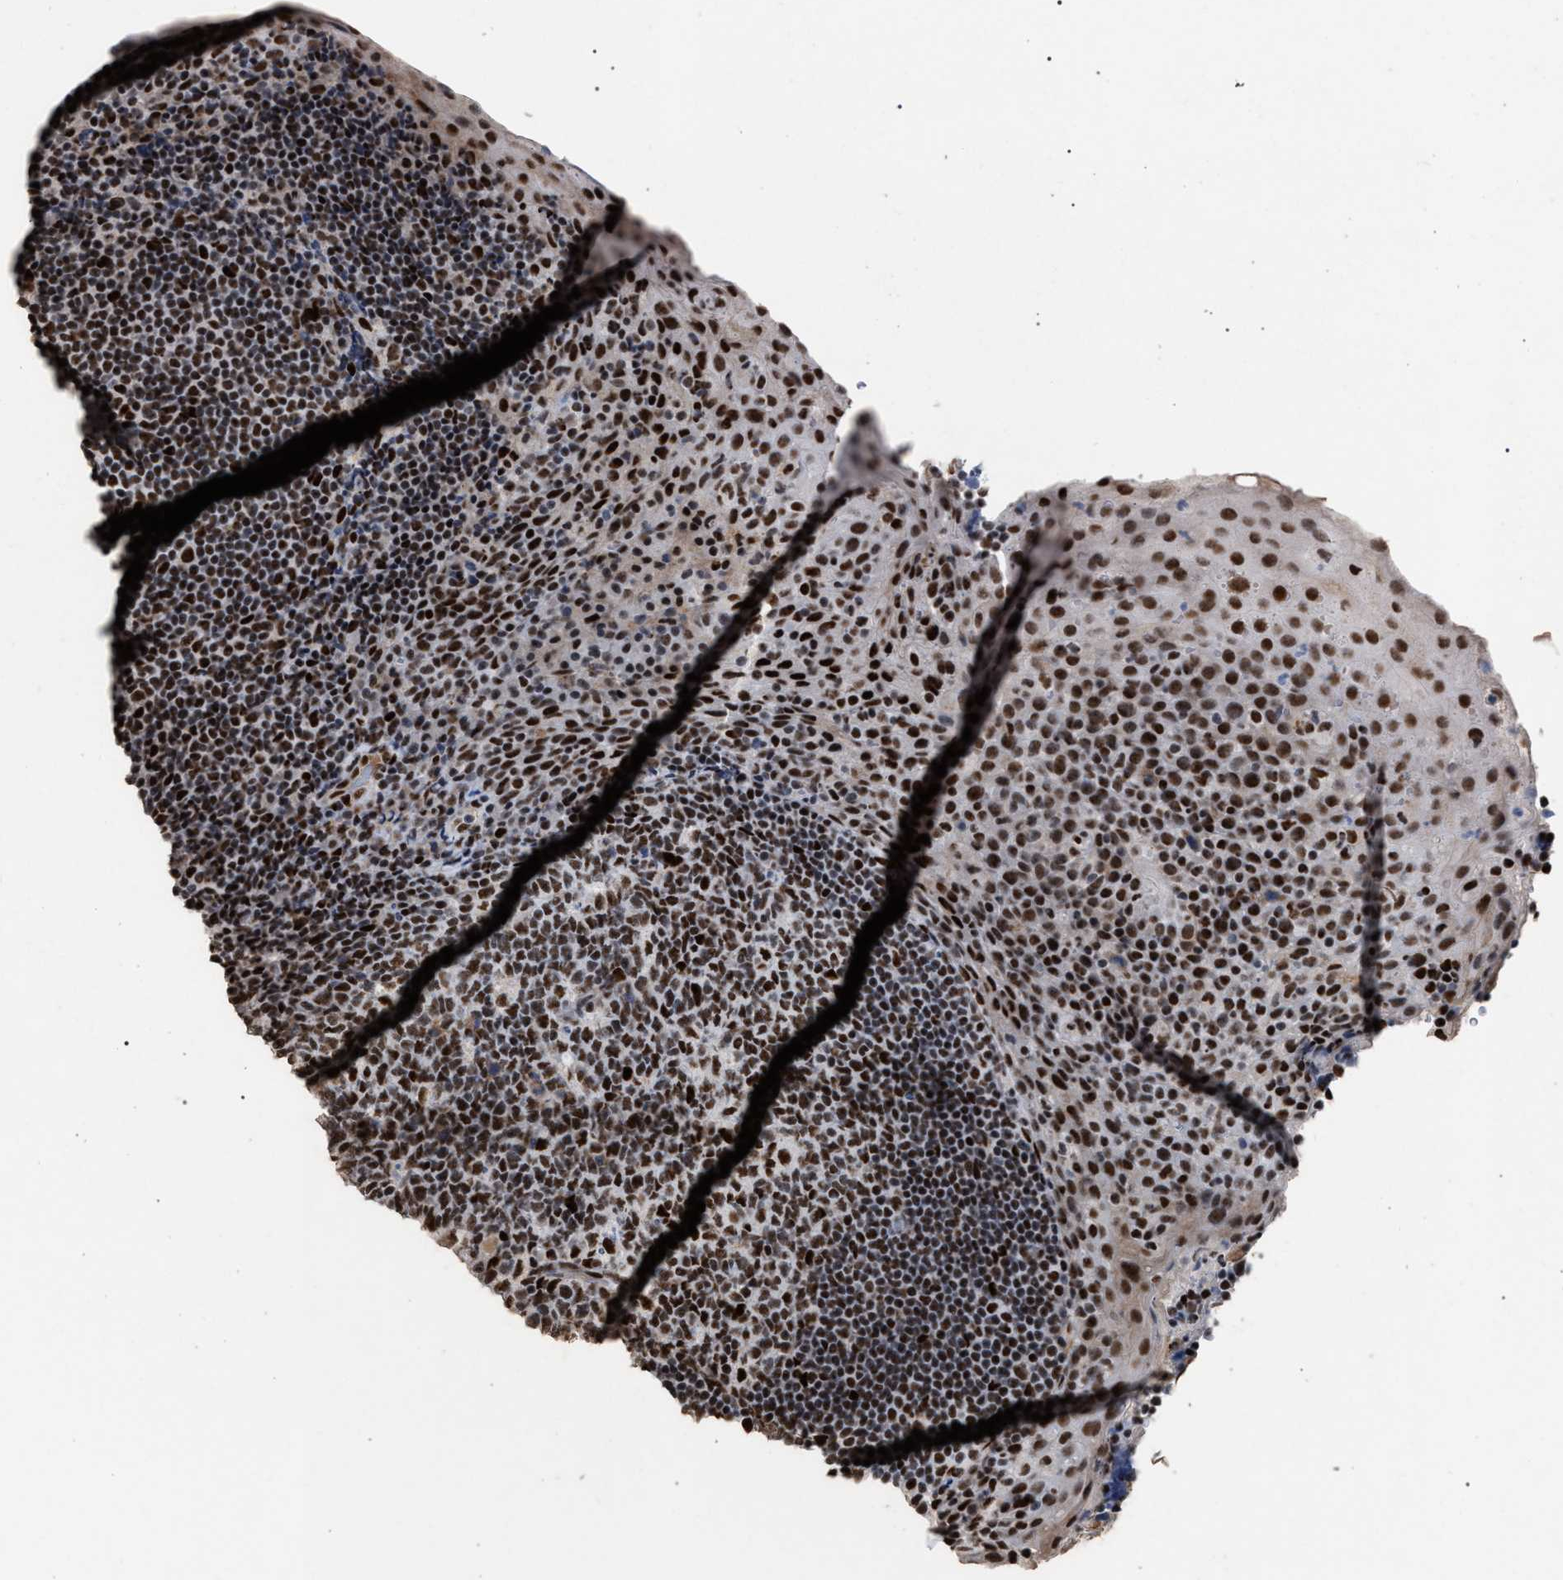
{"staining": {"intensity": "moderate", "quantity": ">75%", "location": "nuclear"}, "tissue": "tonsil", "cell_type": "Germinal center cells", "image_type": "normal", "snomed": [{"axis": "morphology", "description": "Normal tissue, NOS"}, {"axis": "topography", "description": "Tonsil"}], "caption": "DAB immunohistochemical staining of normal human tonsil reveals moderate nuclear protein positivity in about >75% of germinal center cells.", "gene": "TP53BP1", "patient": {"sex": "male", "age": 17}}